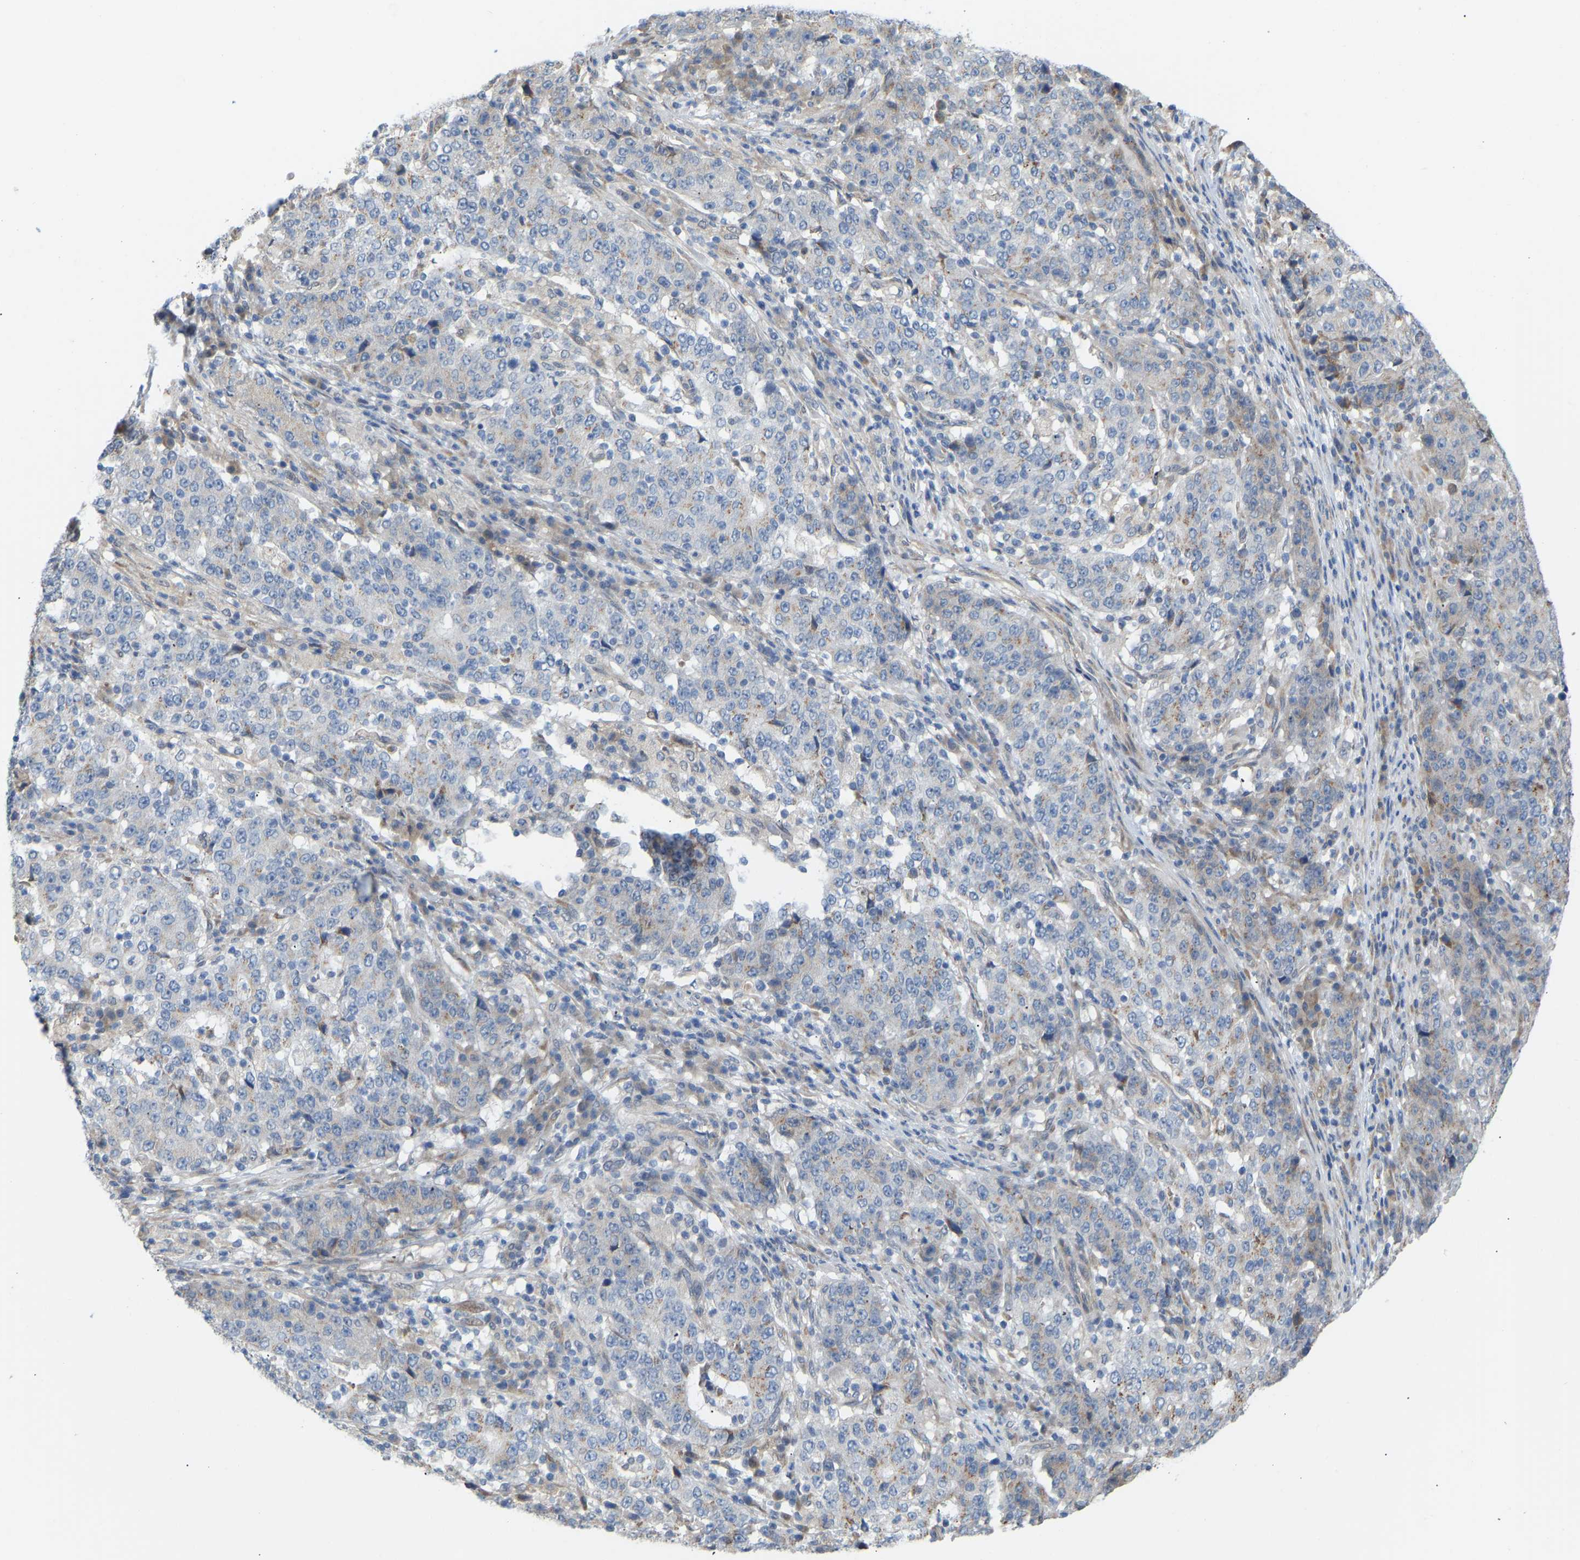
{"staining": {"intensity": "negative", "quantity": "none", "location": "none"}, "tissue": "stomach cancer", "cell_type": "Tumor cells", "image_type": "cancer", "snomed": [{"axis": "morphology", "description": "Adenocarcinoma, NOS"}, {"axis": "topography", "description": "Stomach"}], "caption": "Stomach cancer was stained to show a protein in brown. There is no significant positivity in tumor cells.", "gene": "BEND3", "patient": {"sex": "male", "age": 59}}